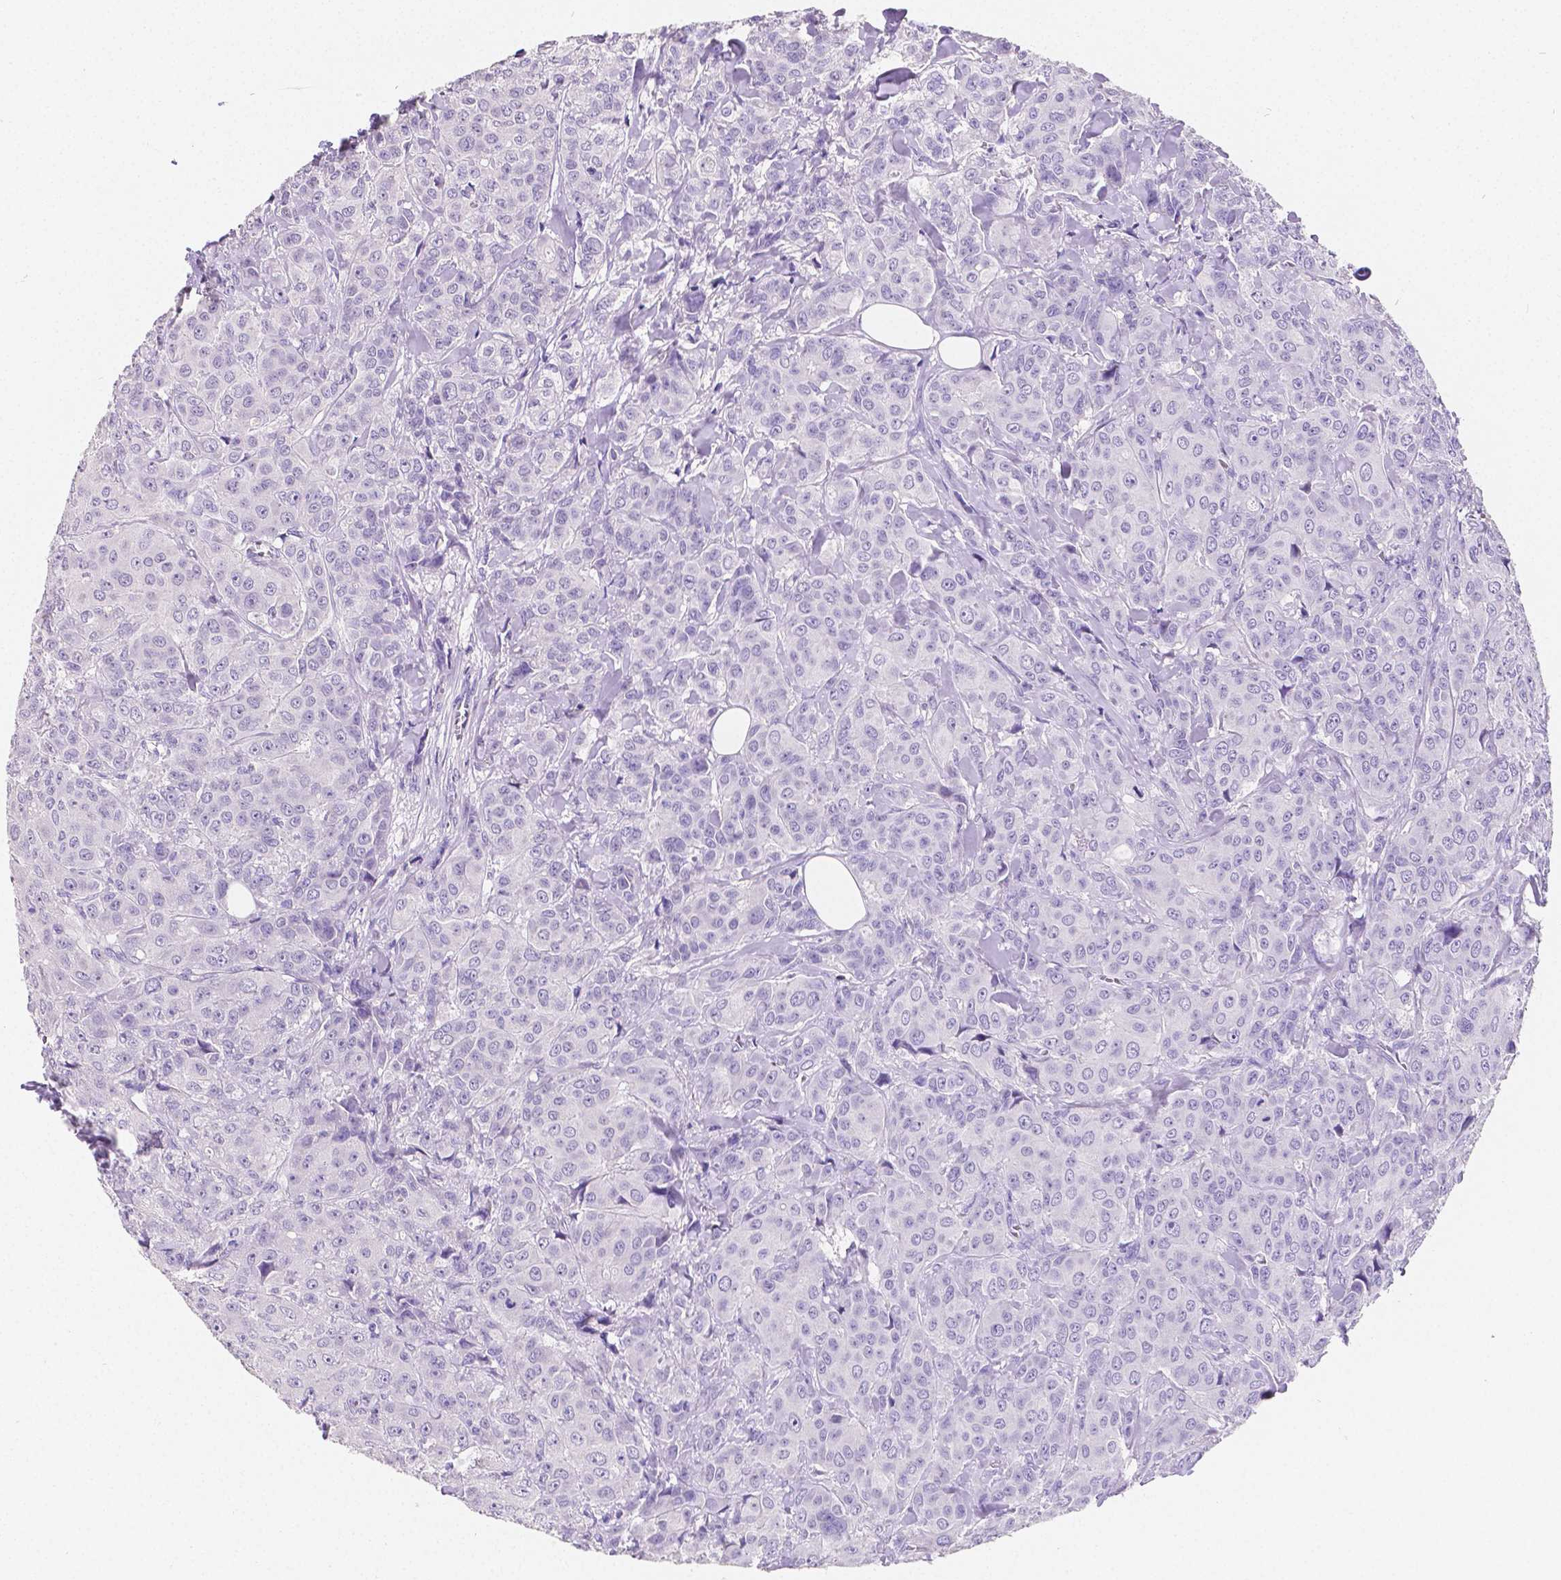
{"staining": {"intensity": "negative", "quantity": "none", "location": "none"}, "tissue": "breast cancer", "cell_type": "Tumor cells", "image_type": "cancer", "snomed": [{"axis": "morphology", "description": "Duct carcinoma"}, {"axis": "topography", "description": "Breast"}], "caption": "A high-resolution photomicrograph shows immunohistochemistry staining of intraductal carcinoma (breast), which shows no significant positivity in tumor cells.", "gene": "SATB2", "patient": {"sex": "female", "age": 43}}